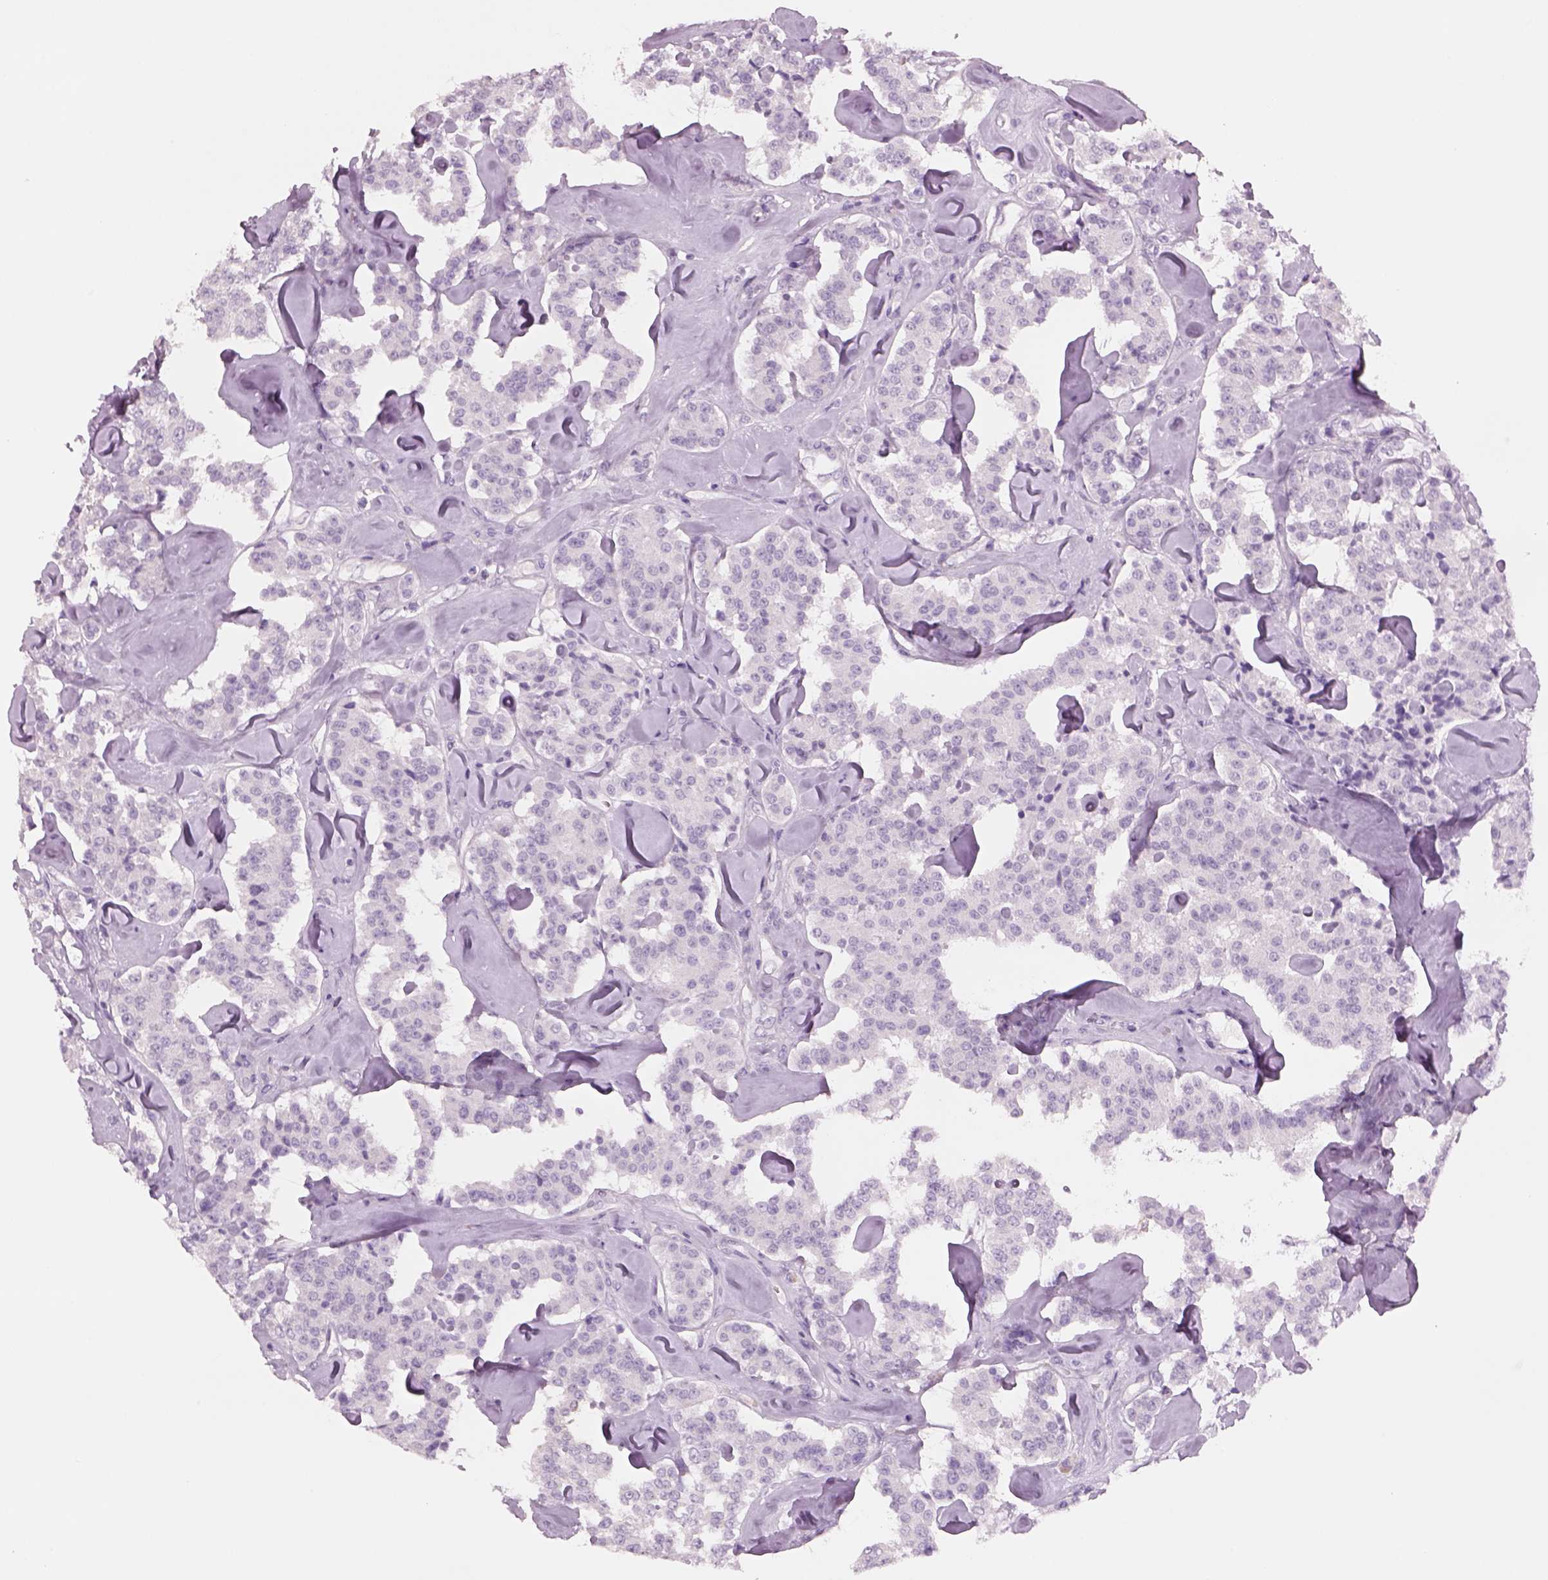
{"staining": {"intensity": "negative", "quantity": "none", "location": "none"}, "tissue": "carcinoid", "cell_type": "Tumor cells", "image_type": "cancer", "snomed": [{"axis": "morphology", "description": "Carcinoid, malignant, NOS"}, {"axis": "topography", "description": "Pancreas"}], "caption": "The immunohistochemistry (IHC) photomicrograph has no significant positivity in tumor cells of carcinoid tissue.", "gene": "RHO", "patient": {"sex": "male", "age": 41}}